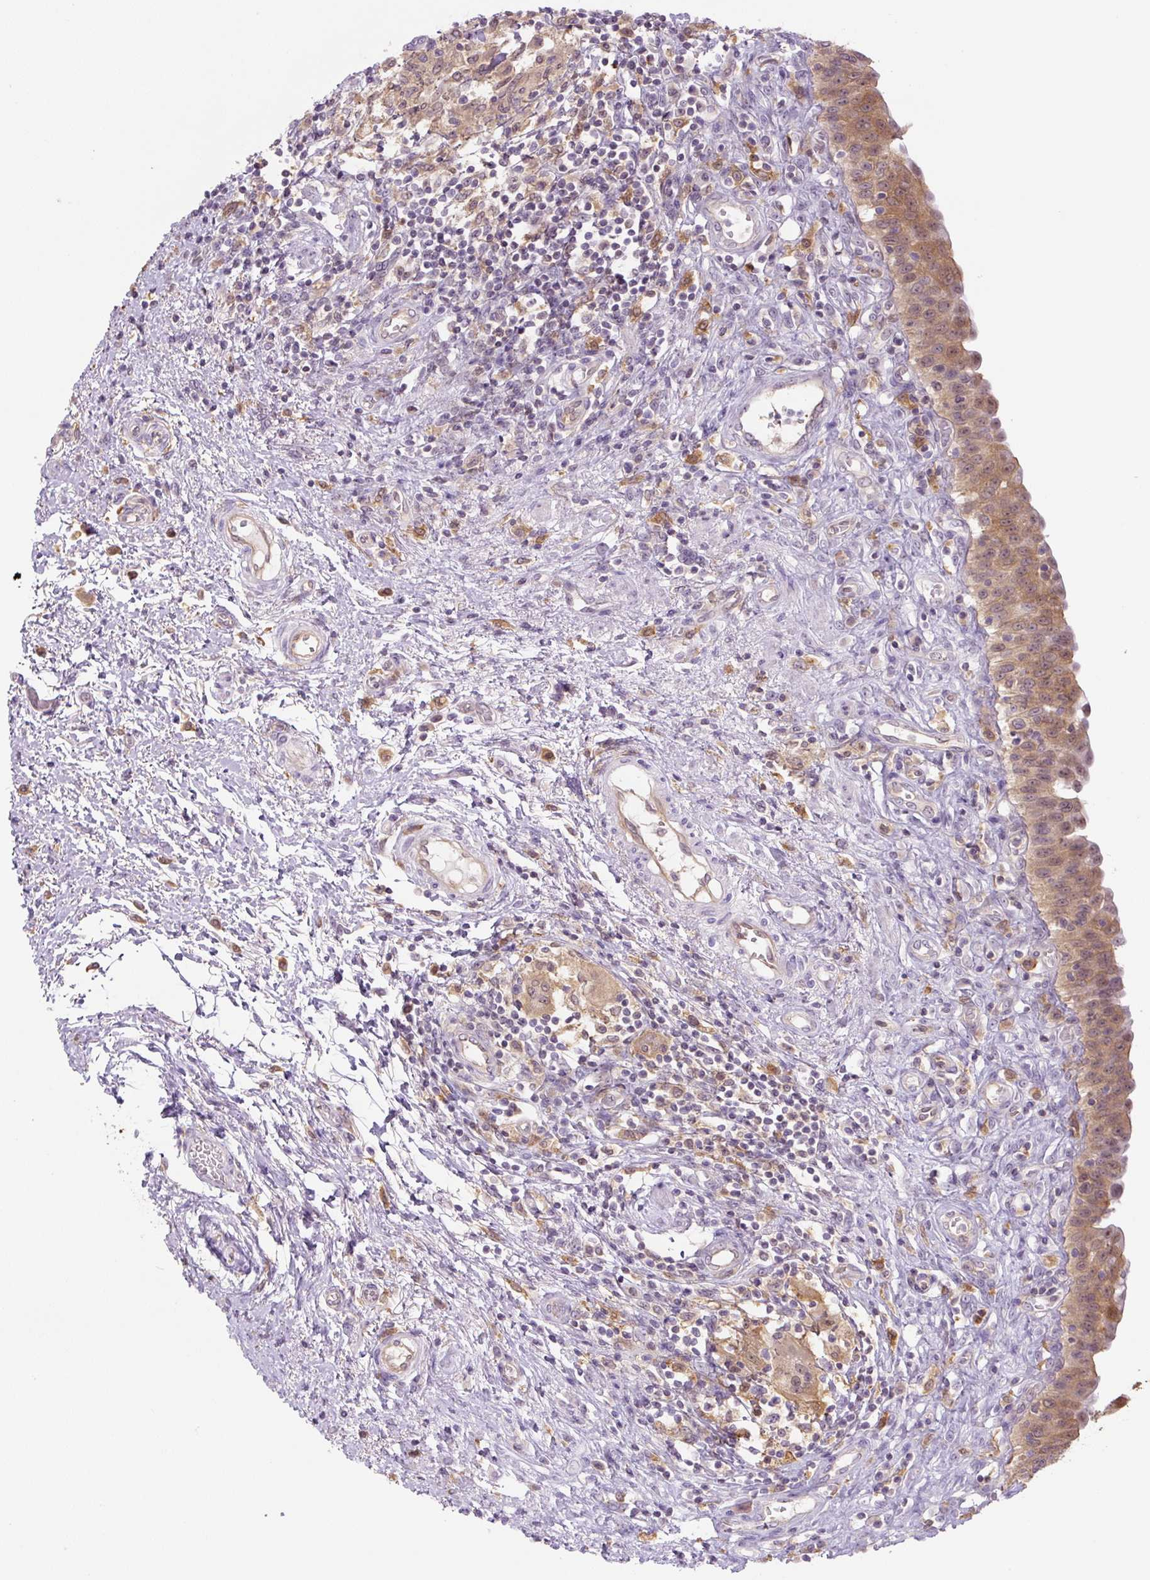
{"staining": {"intensity": "moderate", "quantity": ">75%", "location": "cytoplasmic/membranous,nuclear"}, "tissue": "urinary bladder", "cell_type": "Urothelial cells", "image_type": "normal", "snomed": [{"axis": "morphology", "description": "Normal tissue, NOS"}, {"axis": "topography", "description": "Urinary bladder"}], "caption": "Brown immunohistochemical staining in unremarkable urinary bladder shows moderate cytoplasmic/membranous,nuclear expression in about >75% of urothelial cells.", "gene": "SPSB2", "patient": {"sex": "male", "age": 71}}